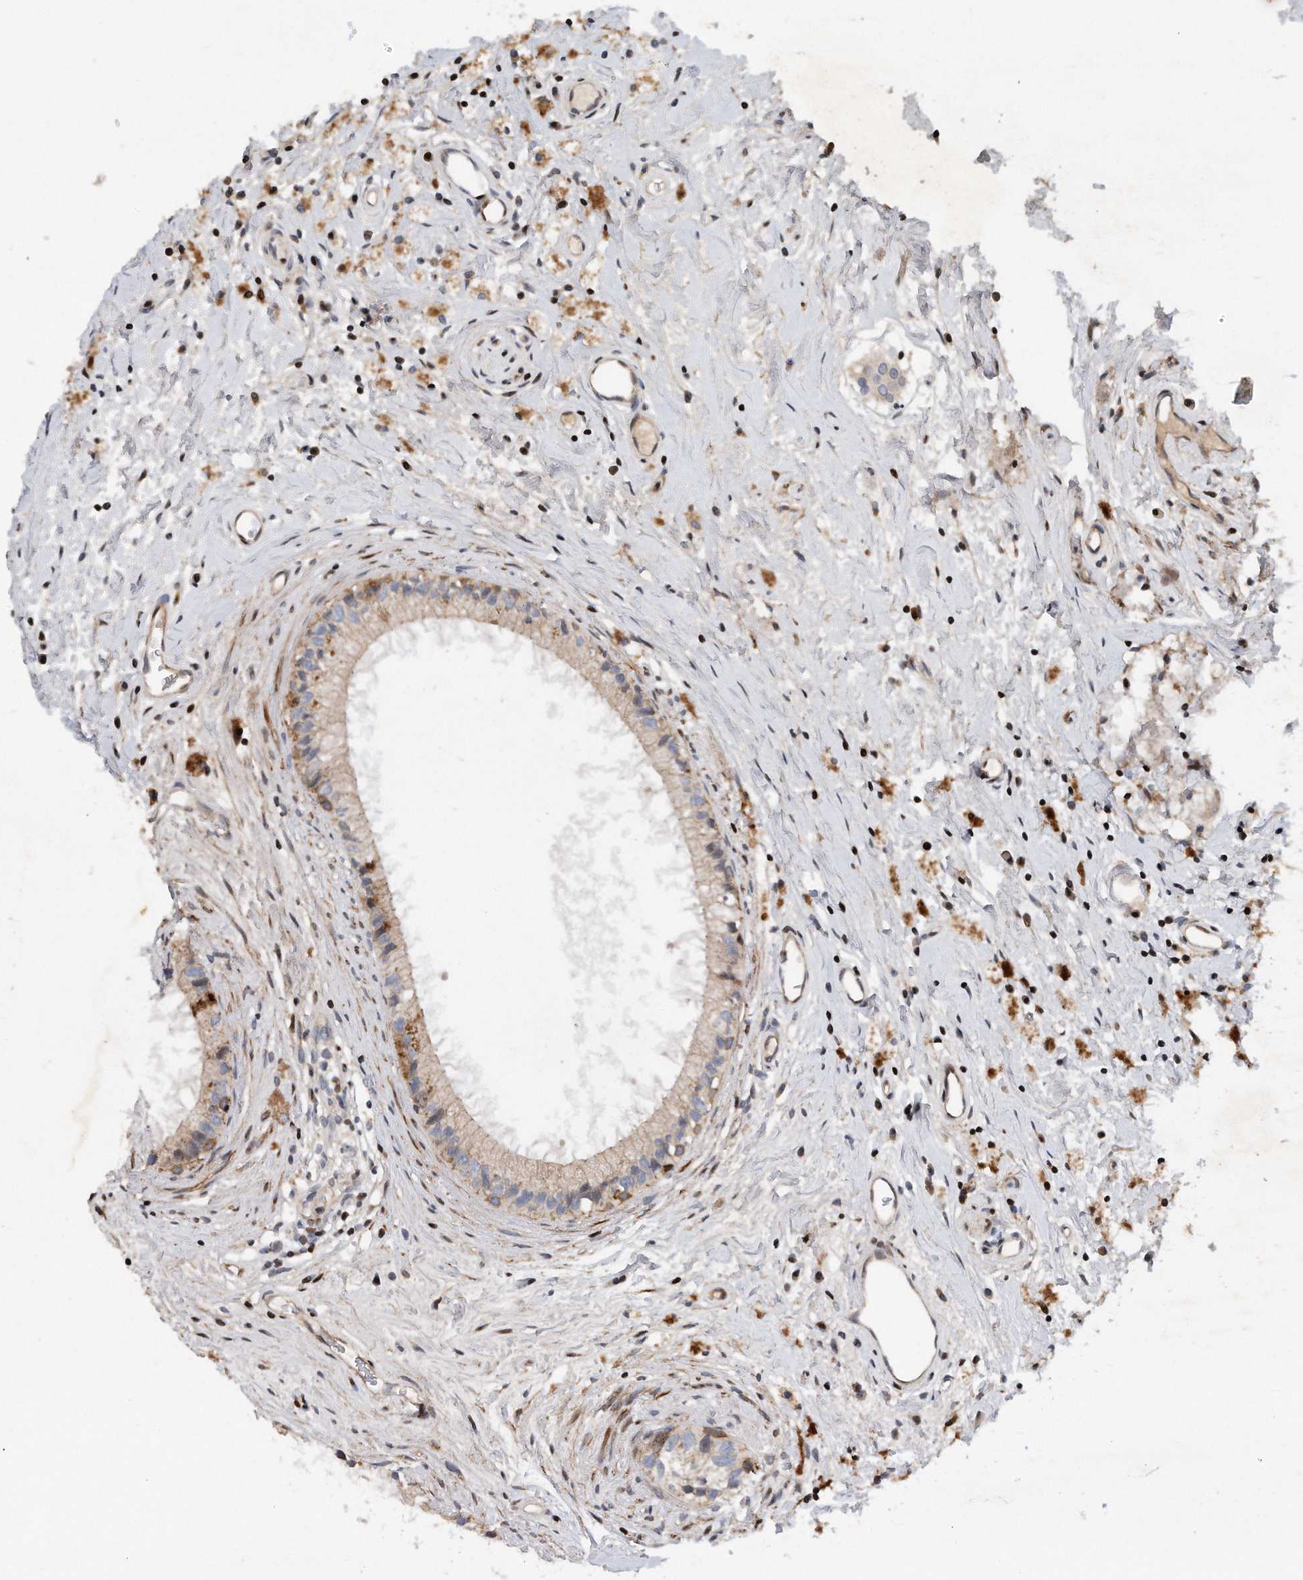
{"staining": {"intensity": "moderate", "quantity": "<25%", "location": "cytoplasmic/membranous"}, "tissue": "epididymis", "cell_type": "Glandular cells", "image_type": "normal", "snomed": [{"axis": "morphology", "description": "Normal tissue, NOS"}, {"axis": "topography", "description": "Epididymis"}], "caption": "Brown immunohistochemical staining in unremarkable epididymis demonstrates moderate cytoplasmic/membranous expression in about <25% of glandular cells. (Brightfield microscopy of DAB IHC at high magnification).", "gene": "CDH12", "patient": {"sex": "male", "age": 80}}